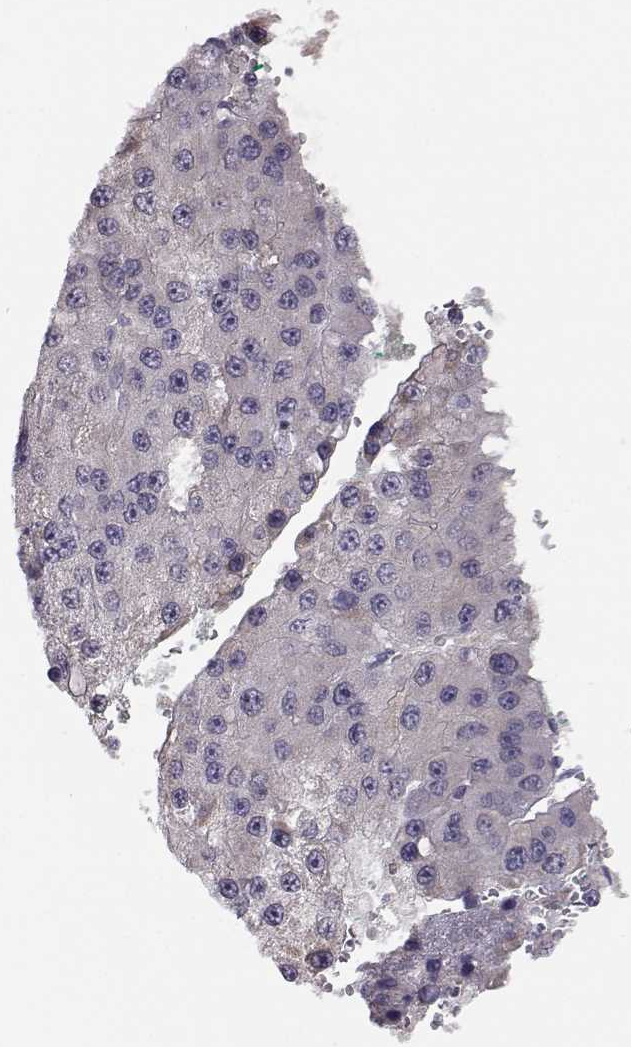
{"staining": {"intensity": "negative", "quantity": "none", "location": "none"}, "tissue": "liver cancer", "cell_type": "Tumor cells", "image_type": "cancer", "snomed": [{"axis": "morphology", "description": "Carcinoma, Hepatocellular, NOS"}, {"axis": "topography", "description": "Liver"}], "caption": "Immunohistochemical staining of human liver hepatocellular carcinoma exhibits no significant staining in tumor cells.", "gene": "KCNMB4", "patient": {"sex": "female", "age": 73}}